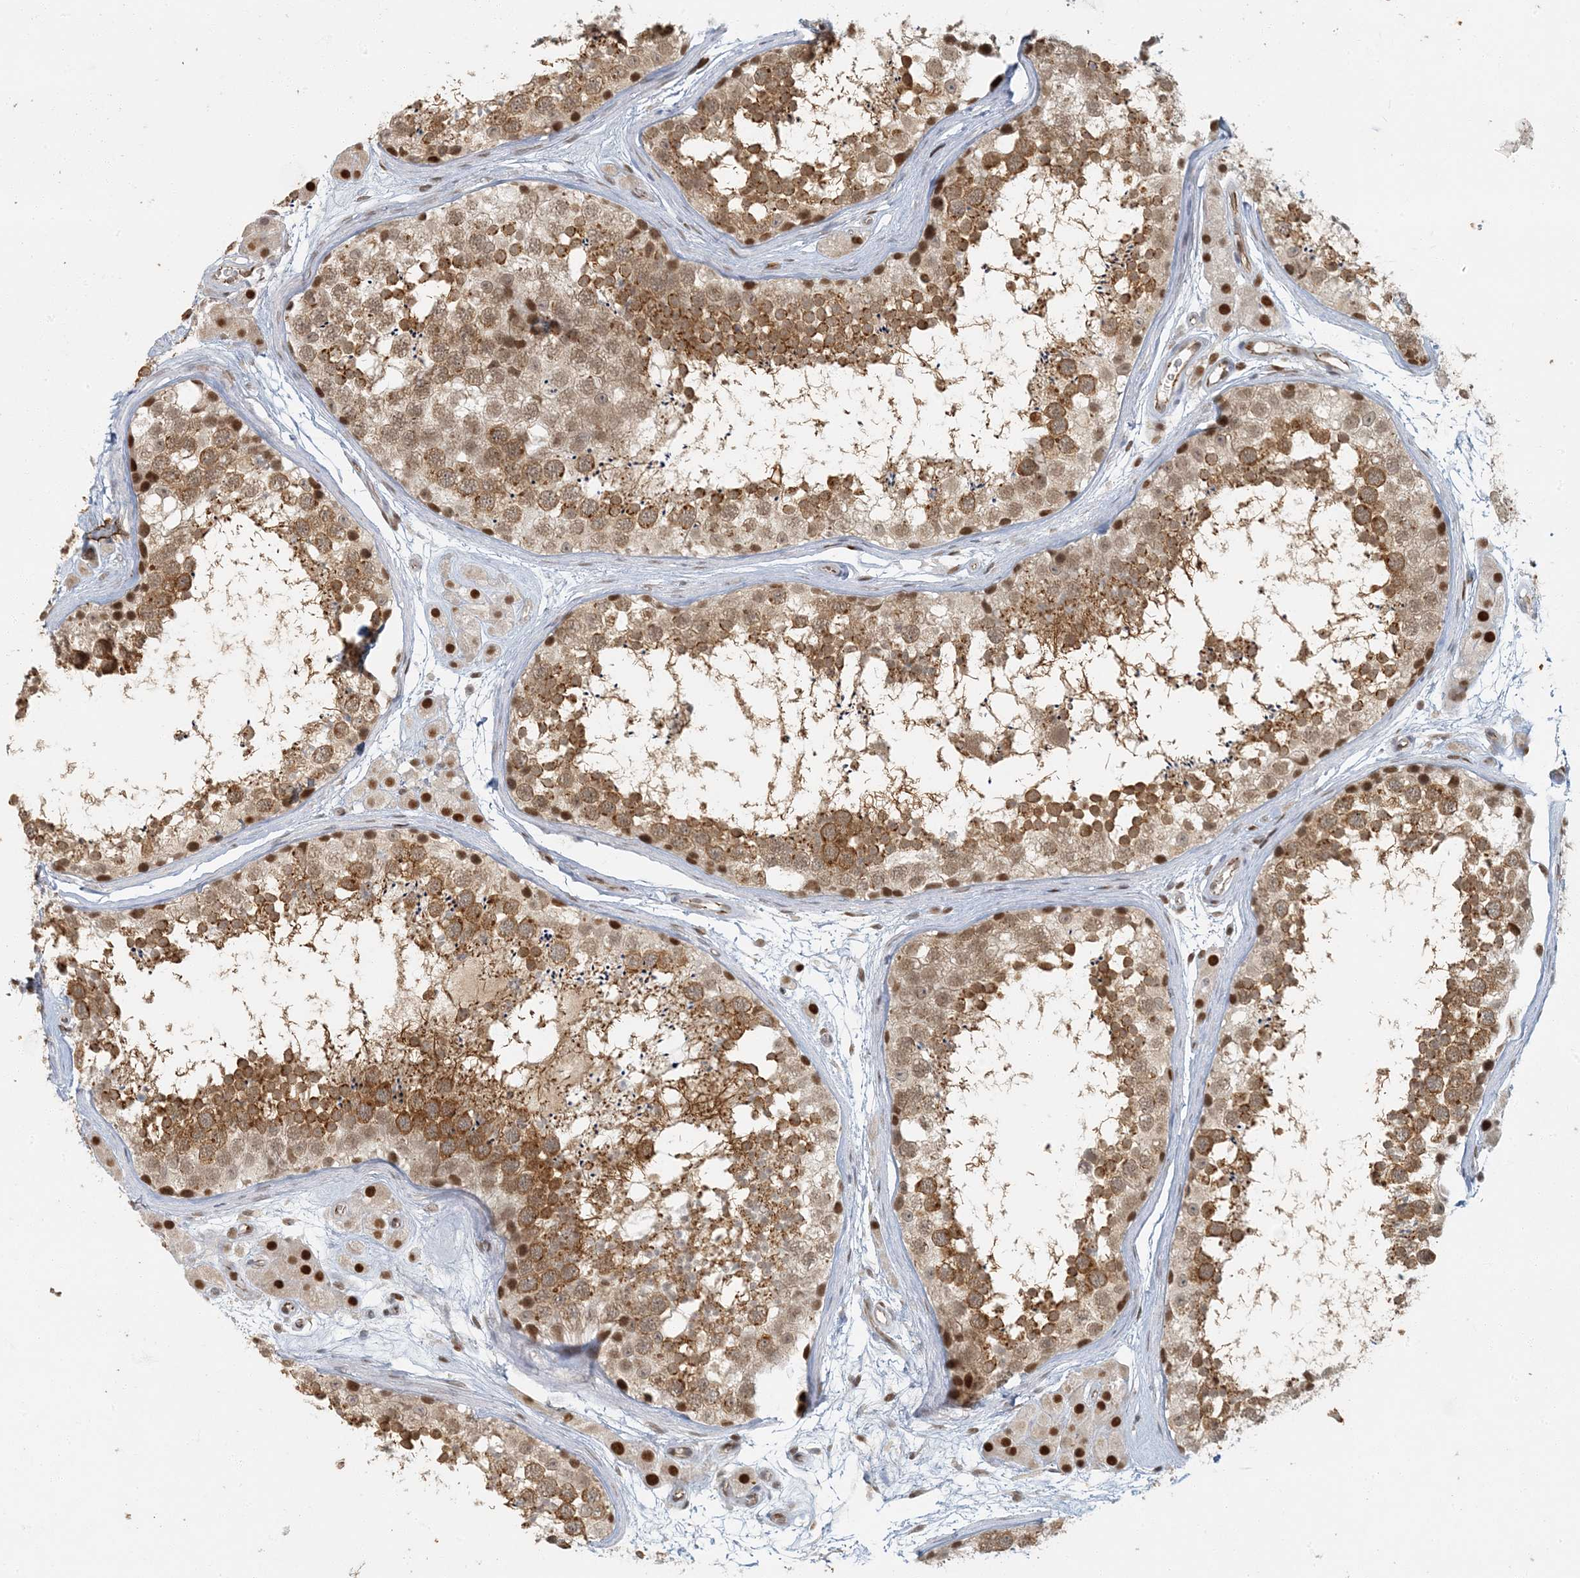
{"staining": {"intensity": "moderate", "quantity": ">75%", "location": "cytoplasmic/membranous,nuclear"}, "tissue": "testis", "cell_type": "Cells in seminiferous ducts", "image_type": "normal", "snomed": [{"axis": "morphology", "description": "Normal tissue, NOS"}, {"axis": "topography", "description": "Testis"}], "caption": "An IHC micrograph of normal tissue is shown. Protein staining in brown highlights moderate cytoplasmic/membranous,nuclear positivity in testis within cells in seminiferous ducts. (Brightfield microscopy of DAB IHC at high magnification).", "gene": "AK9", "patient": {"sex": "male", "age": 56}}